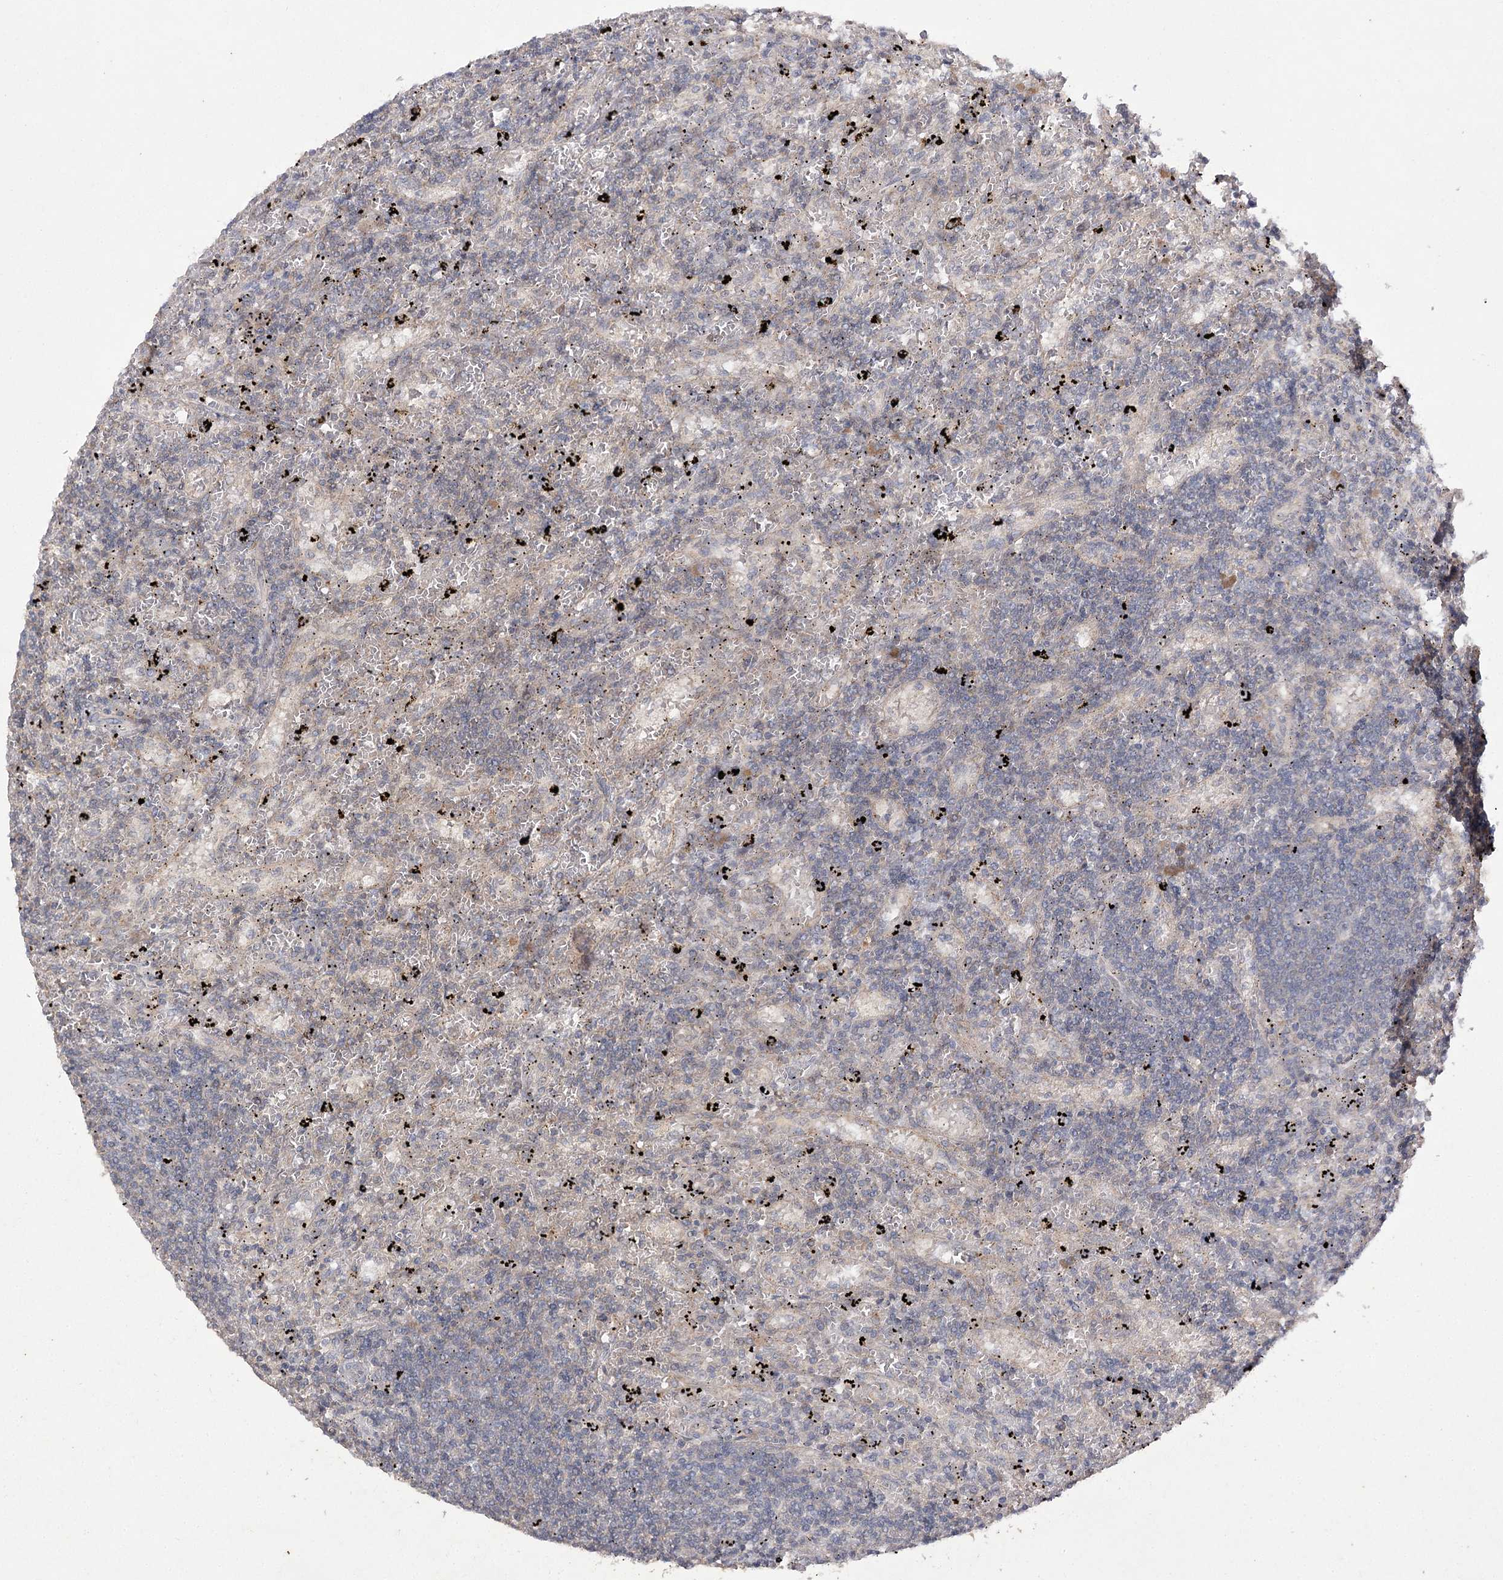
{"staining": {"intensity": "negative", "quantity": "none", "location": "none"}, "tissue": "lymphoma", "cell_type": "Tumor cells", "image_type": "cancer", "snomed": [{"axis": "morphology", "description": "Malignant lymphoma, non-Hodgkin's type, Low grade"}, {"axis": "topography", "description": "Spleen"}], "caption": "This is a image of immunohistochemistry staining of malignant lymphoma, non-Hodgkin's type (low-grade), which shows no staining in tumor cells.", "gene": "BCR", "patient": {"sex": "male", "age": 76}}